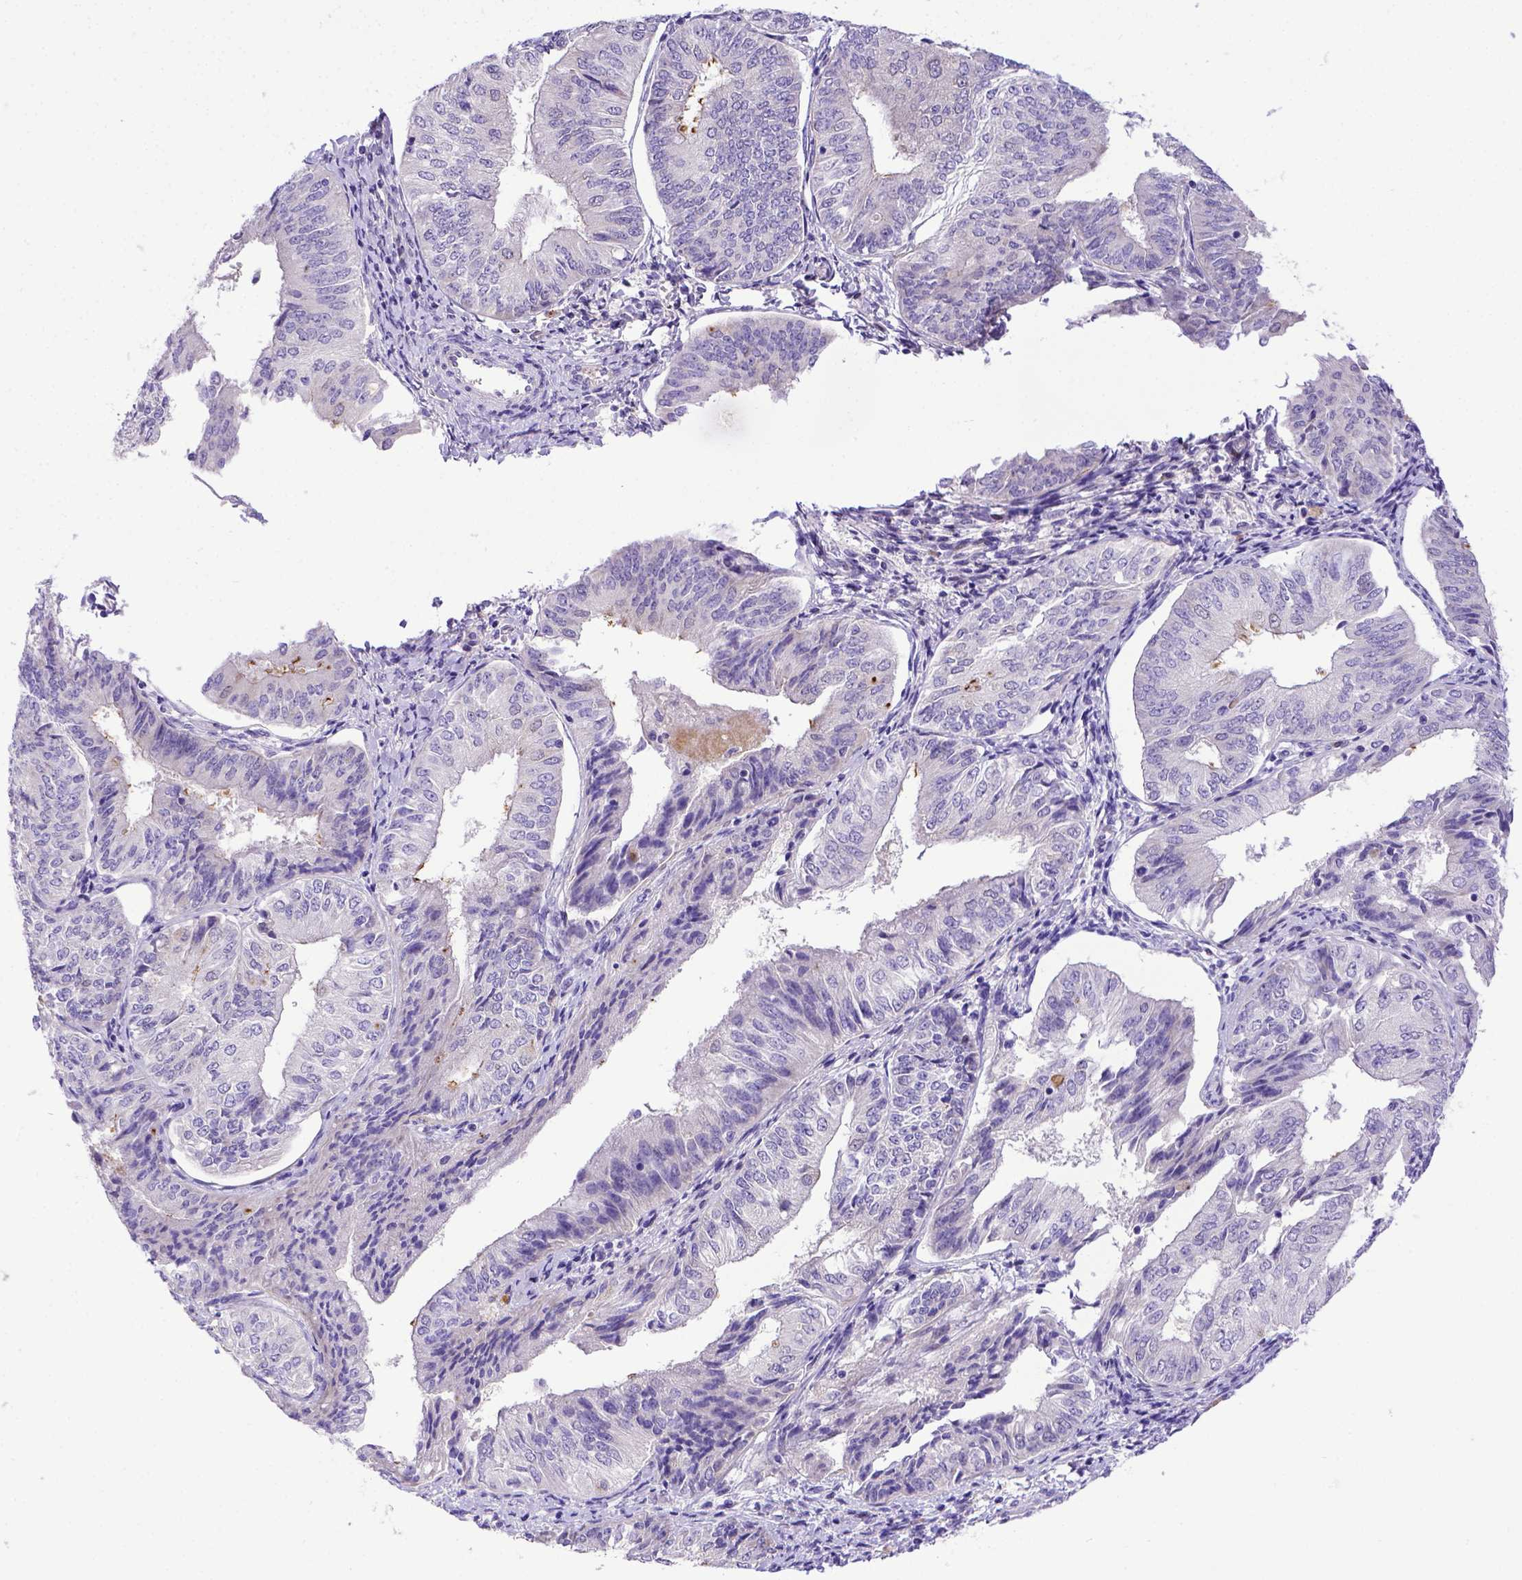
{"staining": {"intensity": "negative", "quantity": "none", "location": "none"}, "tissue": "endometrial cancer", "cell_type": "Tumor cells", "image_type": "cancer", "snomed": [{"axis": "morphology", "description": "Adenocarcinoma, NOS"}, {"axis": "topography", "description": "Endometrium"}], "caption": "Endometrial cancer (adenocarcinoma) was stained to show a protein in brown. There is no significant expression in tumor cells.", "gene": "CFAP300", "patient": {"sex": "female", "age": 58}}